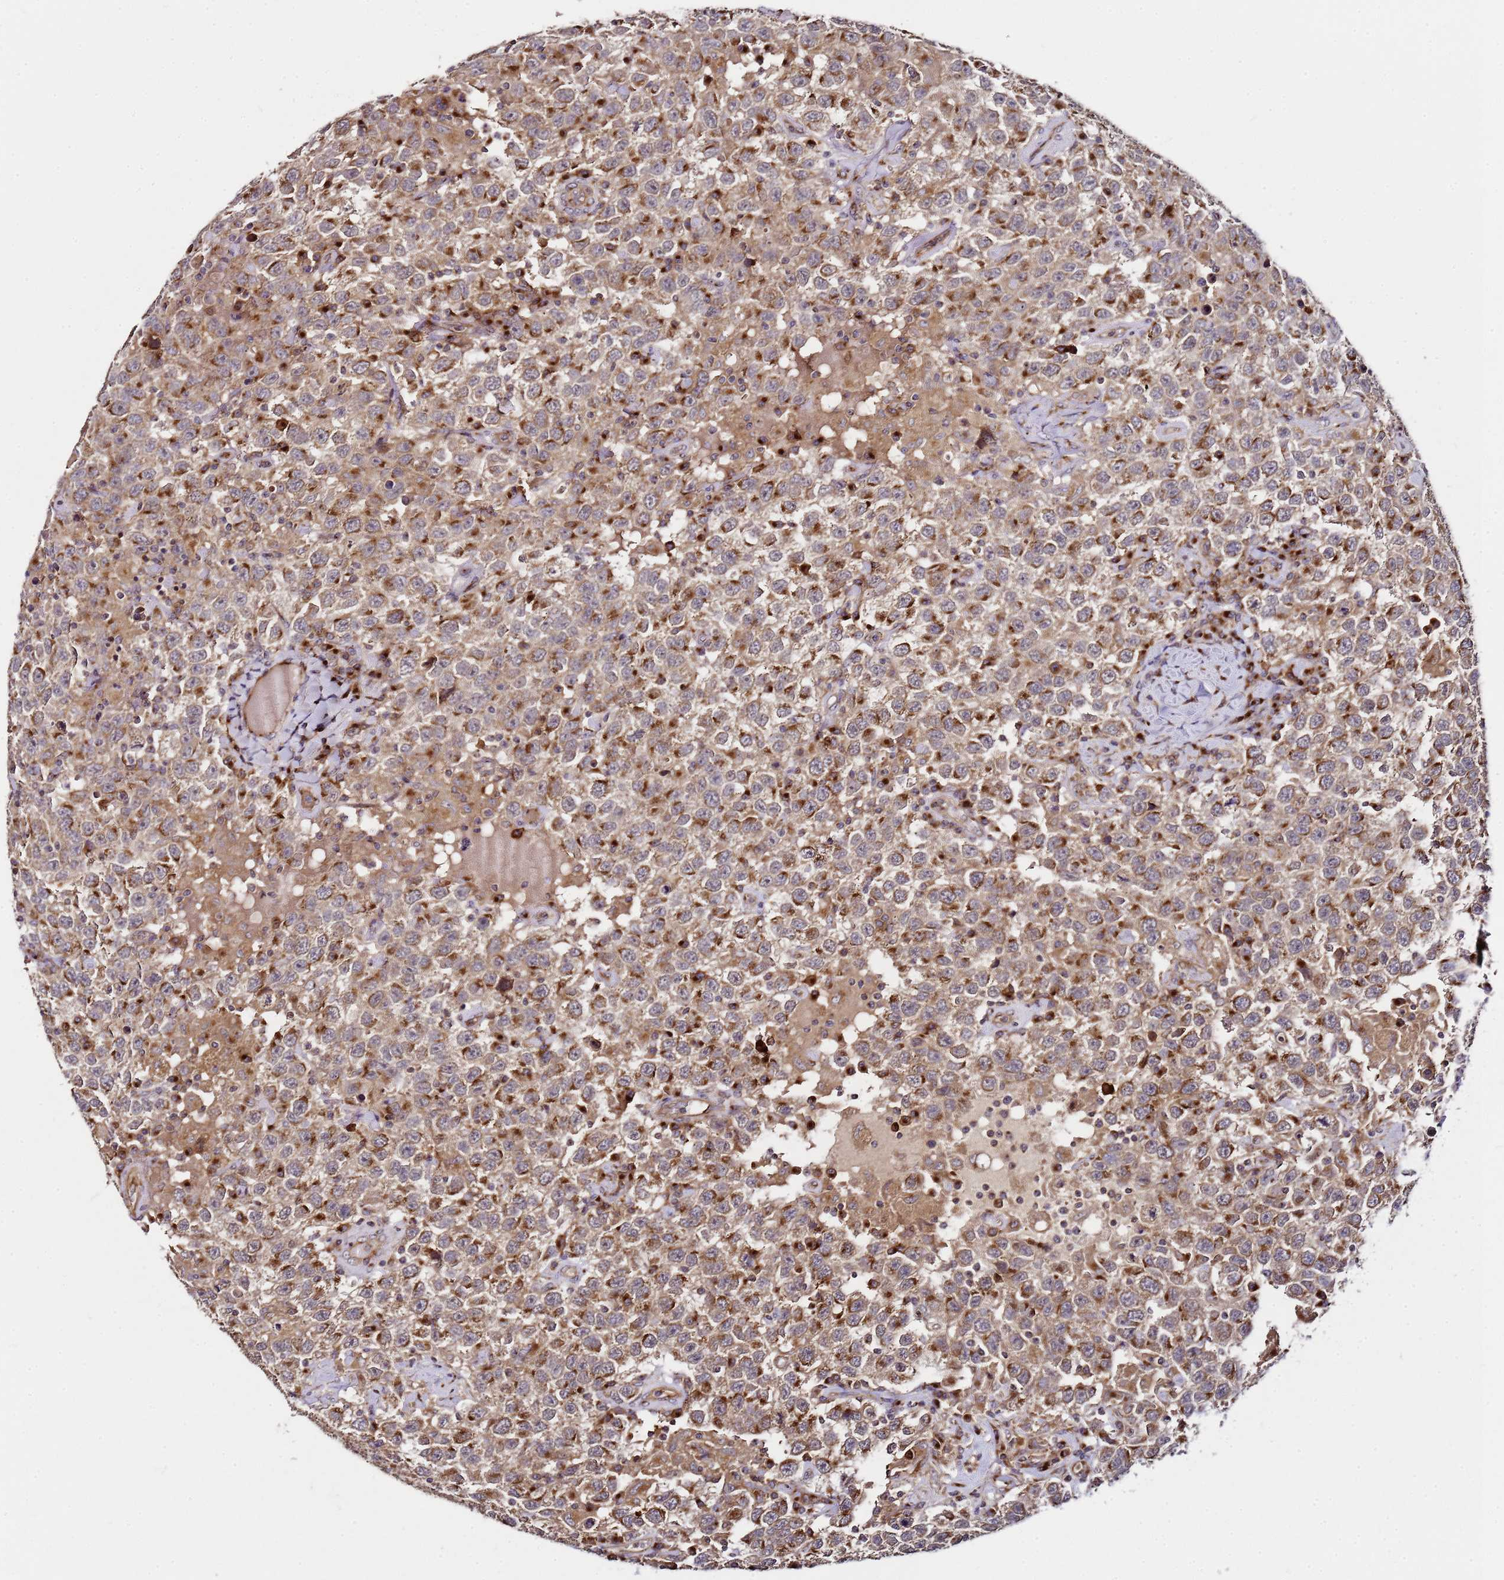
{"staining": {"intensity": "strong", "quantity": "25%-75%", "location": "cytoplasmic/membranous"}, "tissue": "testis cancer", "cell_type": "Tumor cells", "image_type": "cancer", "snomed": [{"axis": "morphology", "description": "Seminoma, NOS"}, {"axis": "topography", "description": "Testis"}], "caption": "DAB immunohistochemical staining of seminoma (testis) displays strong cytoplasmic/membranous protein positivity in approximately 25%-75% of tumor cells. The staining is performed using DAB brown chromogen to label protein expression. The nuclei are counter-stained blue using hematoxylin.", "gene": "MRPL49", "patient": {"sex": "male", "age": 41}}